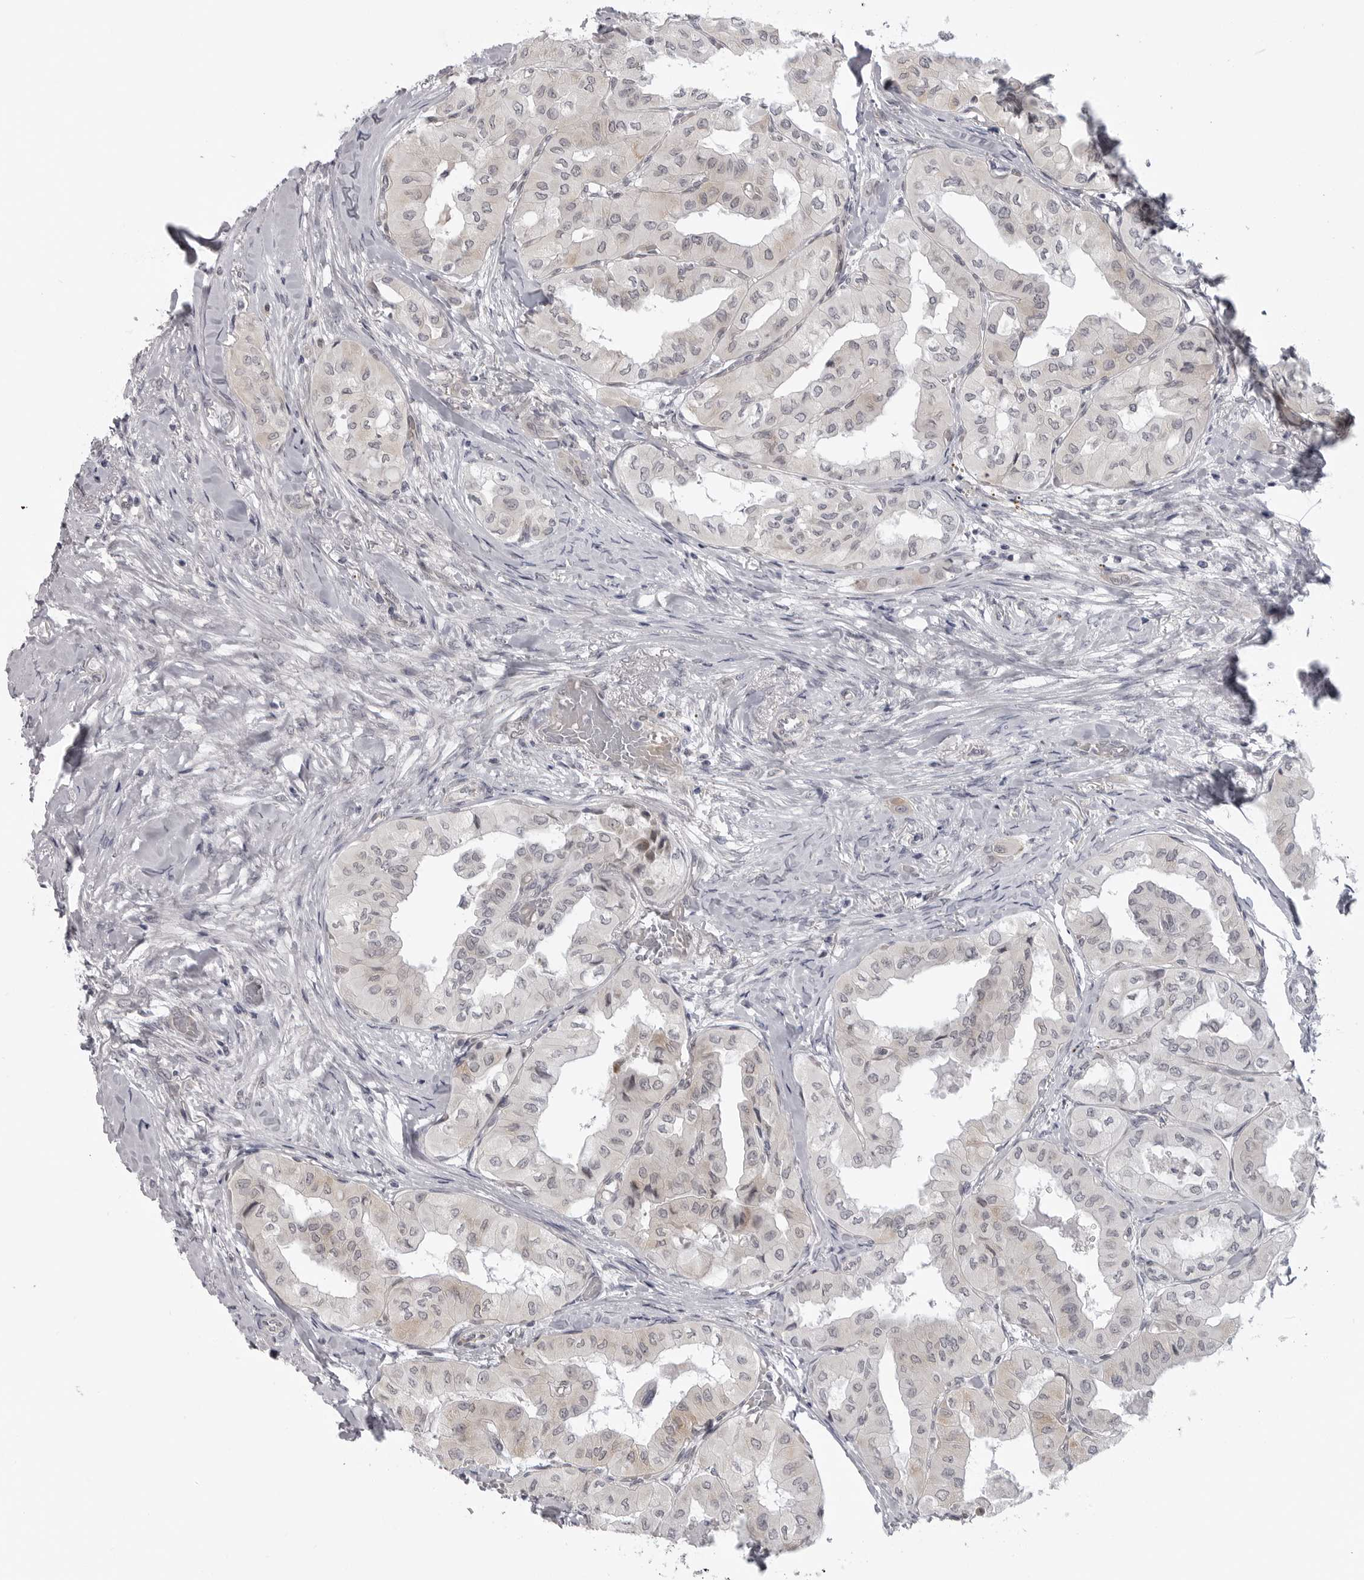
{"staining": {"intensity": "negative", "quantity": "none", "location": "none"}, "tissue": "thyroid cancer", "cell_type": "Tumor cells", "image_type": "cancer", "snomed": [{"axis": "morphology", "description": "Papillary adenocarcinoma, NOS"}, {"axis": "topography", "description": "Thyroid gland"}], "caption": "Thyroid papillary adenocarcinoma stained for a protein using immunohistochemistry (IHC) reveals no positivity tumor cells.", "gene": "LRRC45", "patient": {"sex": "female", "age": 59}}